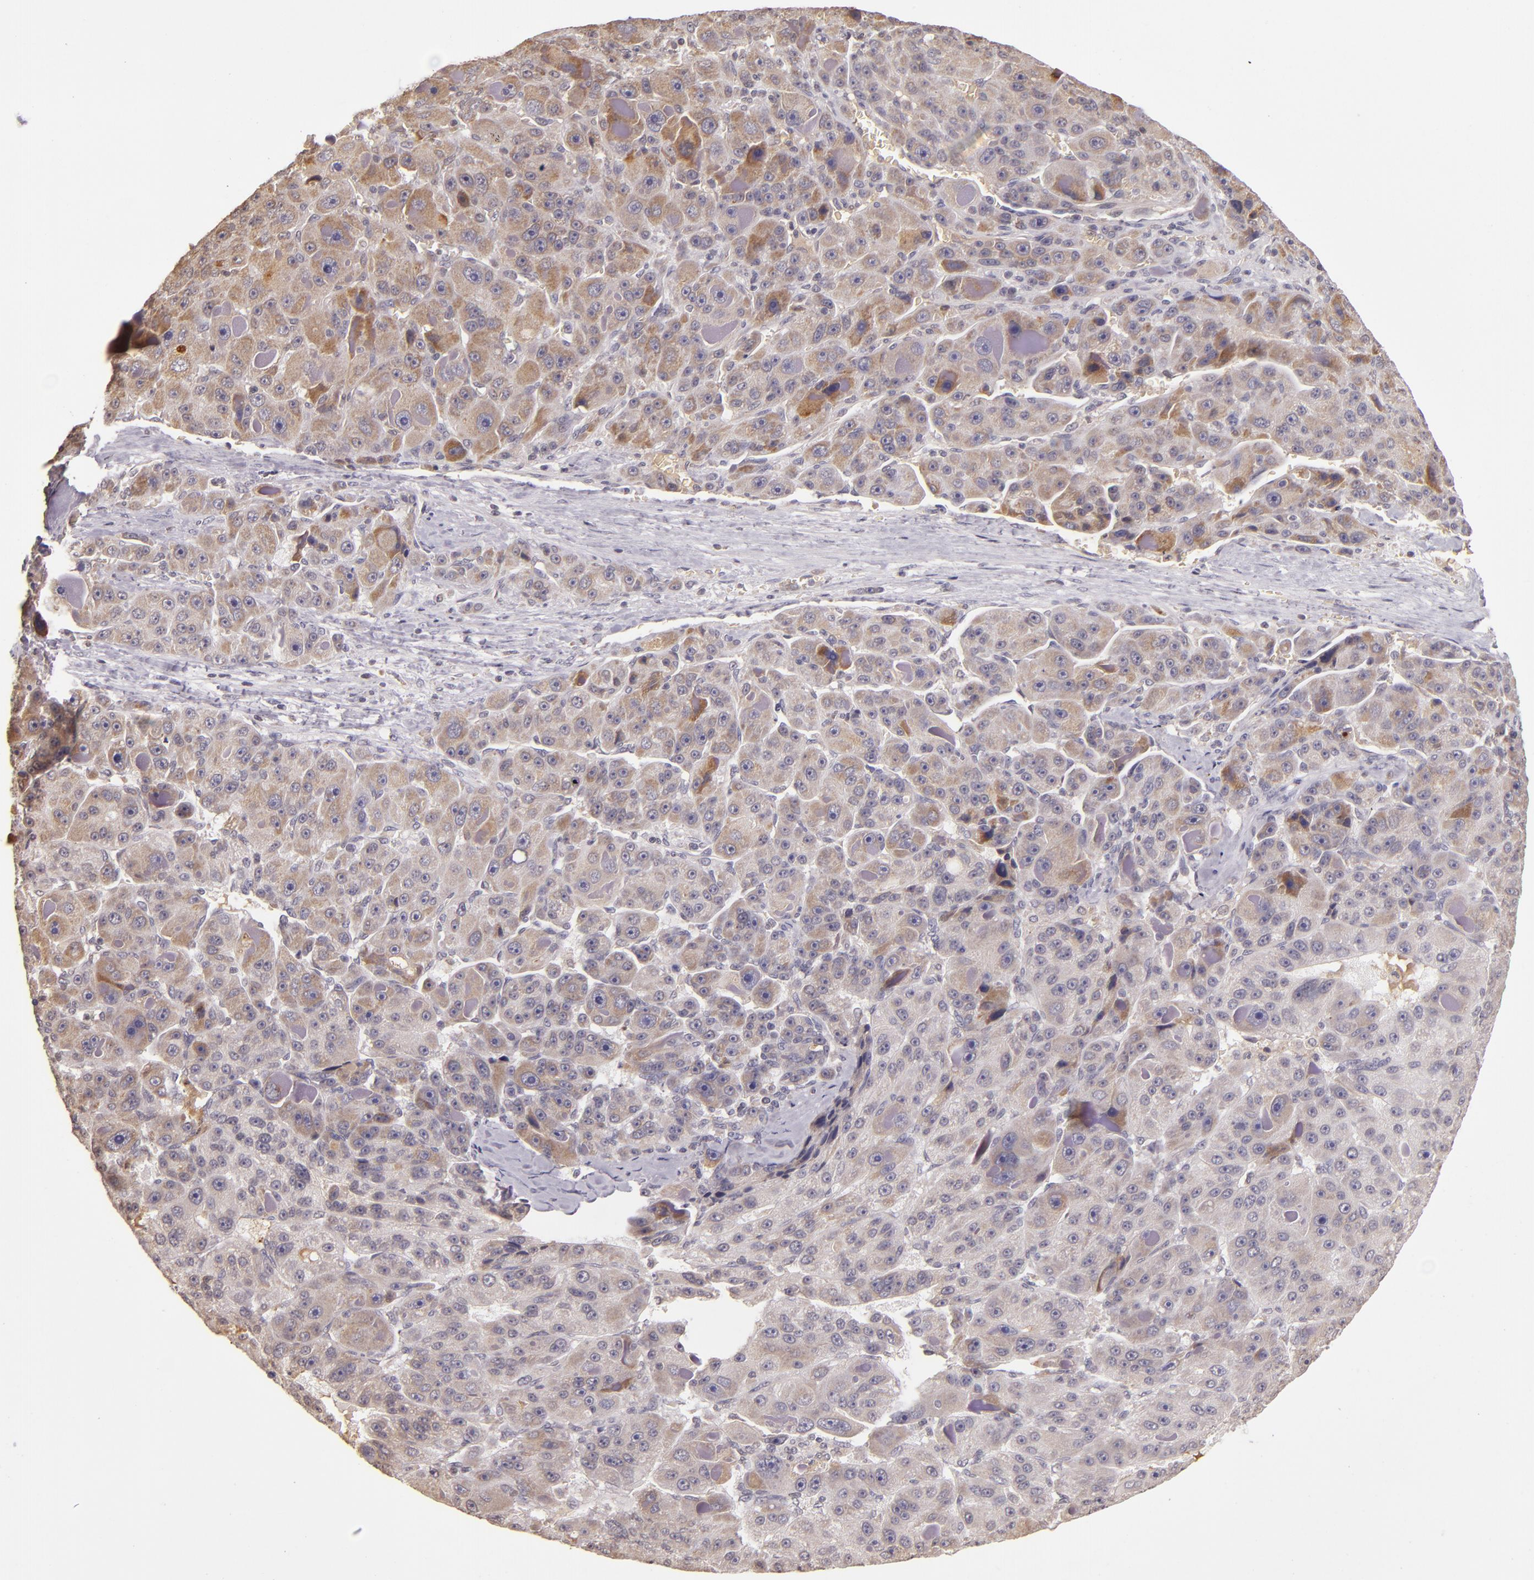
{"staining": {"intensity": "weak", "quantity": ">75%", "location": "cytoplasmic/membranous"}, "tissue": "liver cancer", "cell_type": "Tumor cells", "image_type": "cancer", "snomed": [{"axis": "morphology", "description": "Carcinoma, Hepatocellular, NOS"}, {"axis": "topography", "description": "Liver"}], "caption": "Protein expression analysis of human hepatocellular carcinoma (liver) reveals weak cytoplasmic/membranous staining in about >75% of tumor cells.", "gene": "ABL1", "patient": {"sex": "male", "age": 76}}